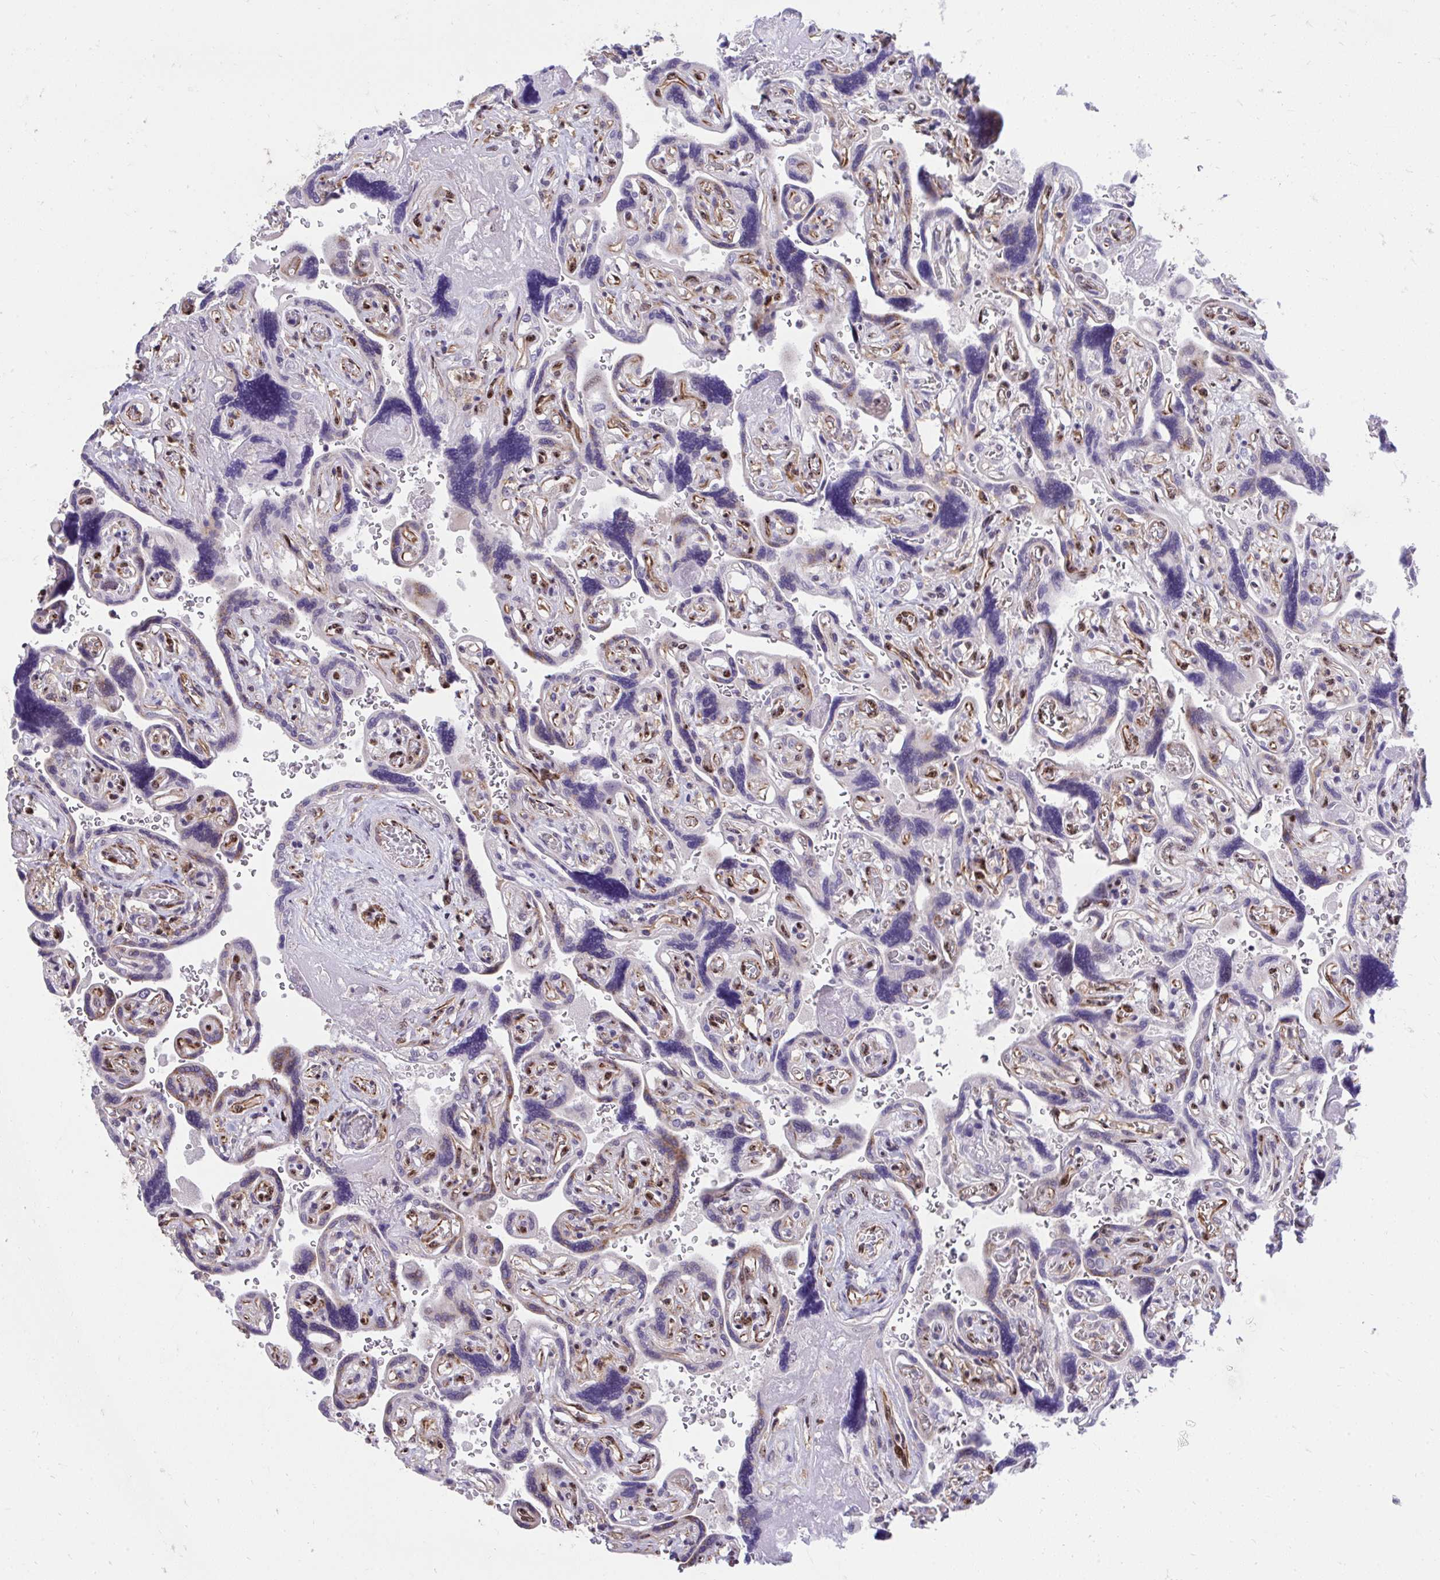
{"staining": {"intensity": "strong", "quantity": ">75%", "location": "cytoplasmic/membranous,nuclear"}, "tissue": "placenta", "cell_type": "Decidual cells", "image_type": "normal", "snomed": [{"axis": "morphology", "description": "Normal tissue, NOS"}, {"axis": "topography", "description": "Placenta"}], "caption": "IHC of unremarkable placenta shows high levels of strong cytoplasmic/membranous,nuclear positivity in approximately >75% of decidual cells.", "gene": "HOXA4", "patient": {"sex": "female", "age": 32}}